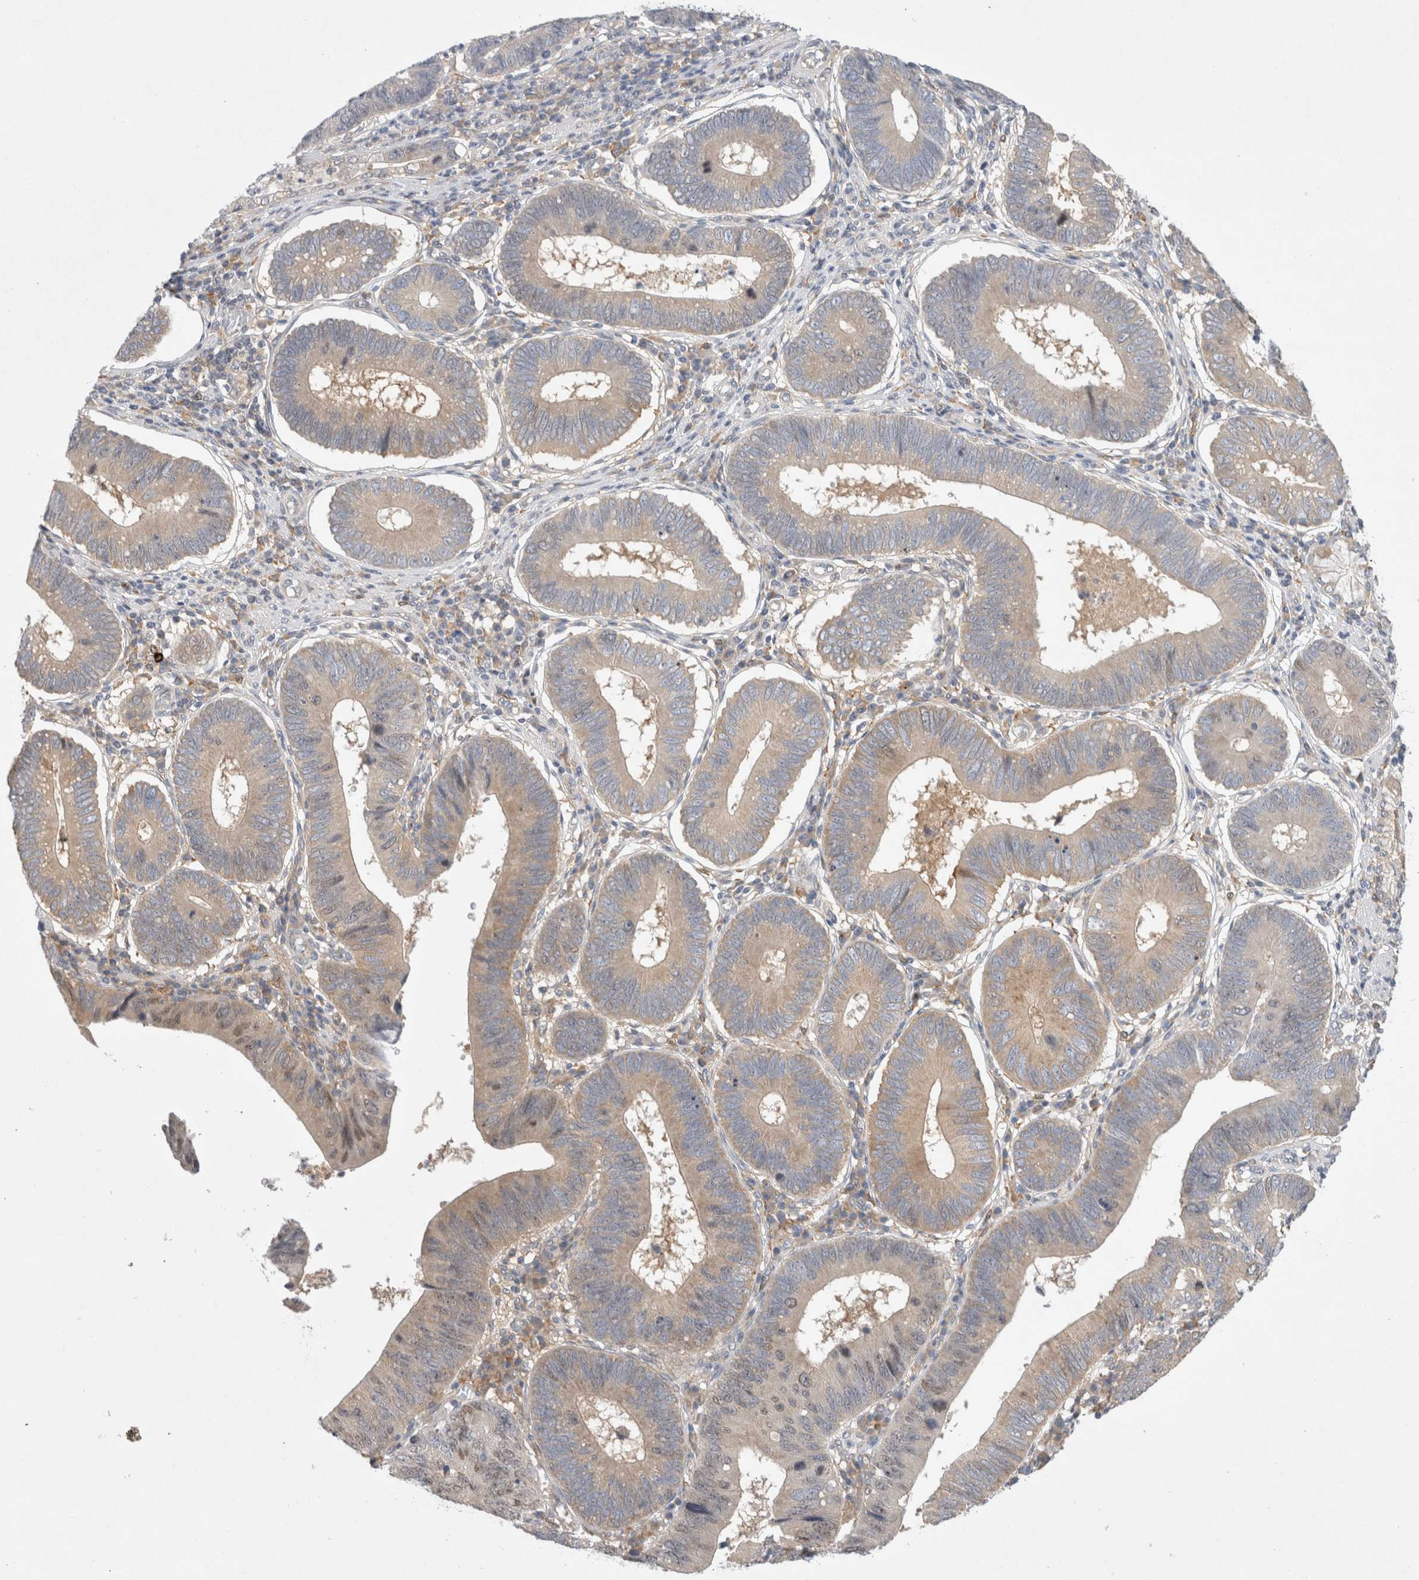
{"staining": {"intensity": "weak", "quantity": "25%-75%", "location": "cytoplasmic/membranous"}, "tissue": "stomach cancer", "cell_type": "Tumor cells", "image_type": "cancer", "snomed": [{"axis": "morphology", "description": "Adenocarcinoma, NOS"}, {"axis": "topography", "description": "Stomach"}], "caption": "This histopathology image demonstrates stomach cancer stained with IHC to label a protein in brown. The cytoplasmic/membranous of tumor cells show weak positivity for the protein. Nuclei are counter-stained blue.", "gene": "CDCA7L", "patient": {"sex": "male", "age": 59}}